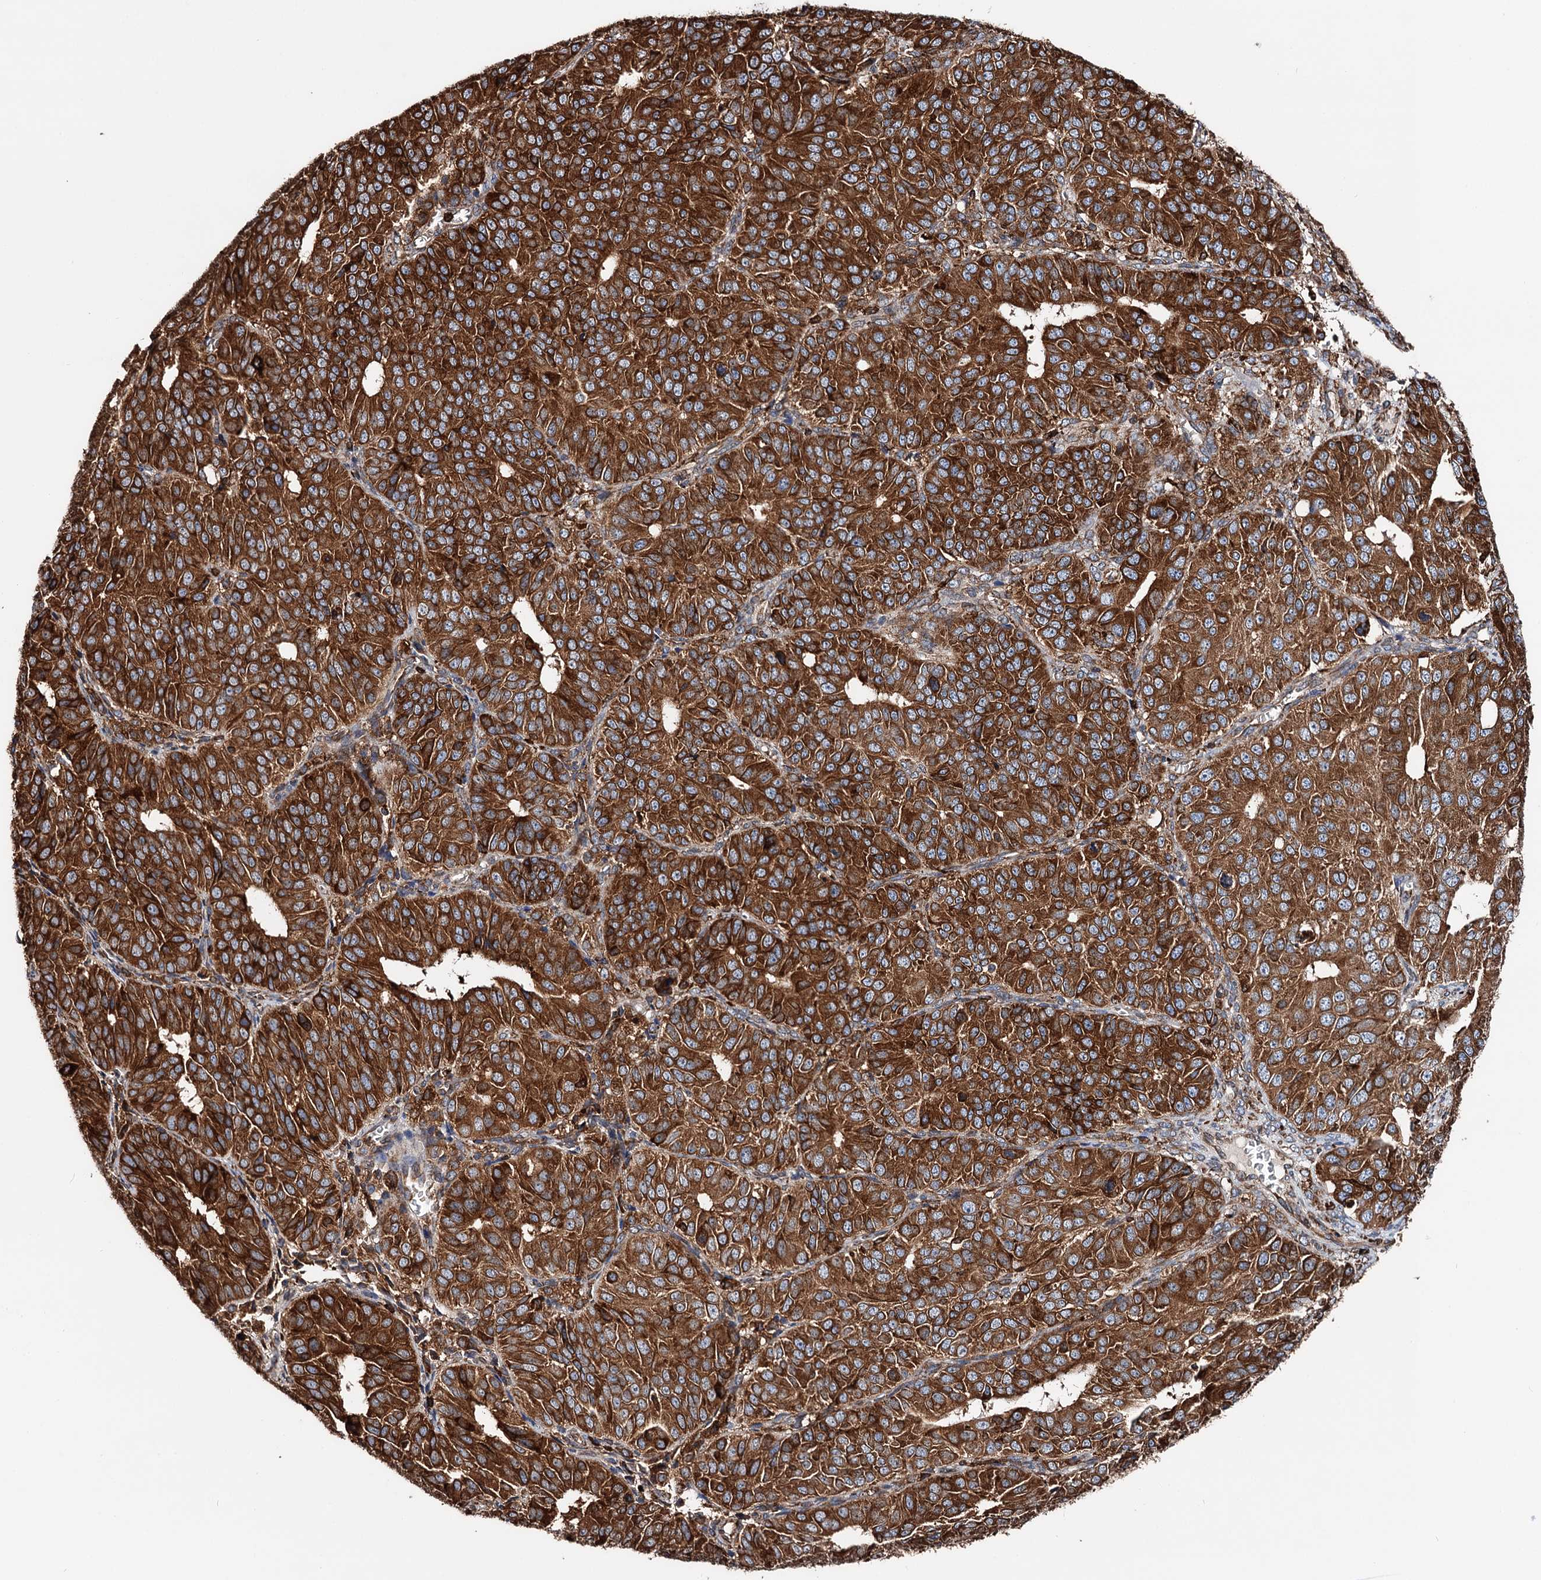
{"staining": {"intensity": "strong", "quantity": ">75%", "location": "cytoplasmic/membranous"}, "tissue": "ovarian cancer", "cell_type": "Tumor cells", "image_type": "cancer", "snomed": [{"axis": "morphology", "description": "Carcinoma, endometroid"}, {"axis": "topography", "description": "Ovary"}], "caption": "The immunohistochemical stain shows strong cytoplasmic/membranous expression in tumor cells of ovarian endometroid carcinoma tissue.", "gene": "ERP29", "patient": {"sex": "female", "age": 51}}